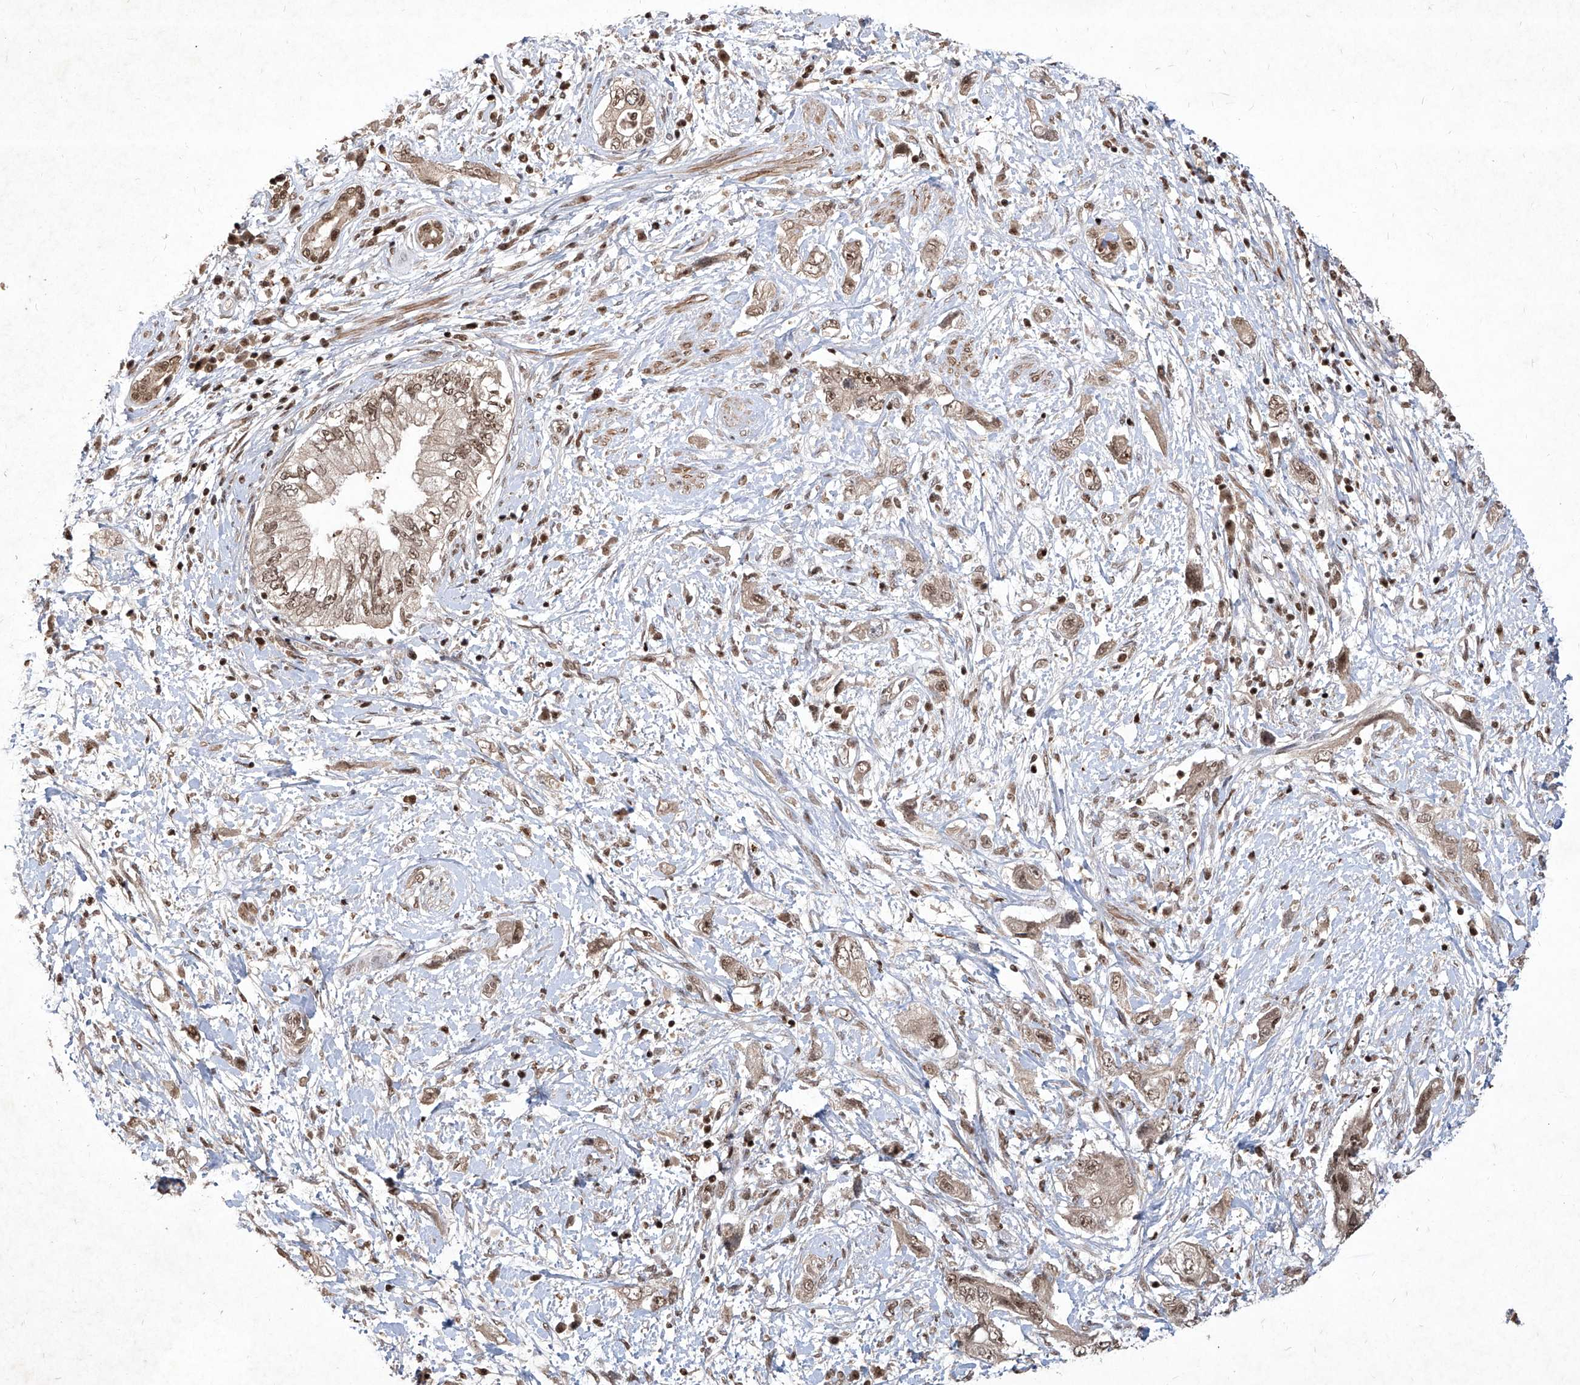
{"staining": {"intensity": "moderate", "quantity": ">75%", "location": "nuclear"}, "tissue": "pancreatic cancer", "cell_type": "Tumor cells", "image_type": "cancer", "snomed": [{"axis": "morphology", "description": "Adenocarcinoma, NOS"}, {"axis": "topography", "description": "Pancreas"}], "caption": "Moderate nuclear staining for a protein is seen in approximately >75% of tumor cells of pancreatic adenocarcinoma using immunohistochemistry.", "gene": "IRF2", "patient": {"sex": "female", "age": 73}}